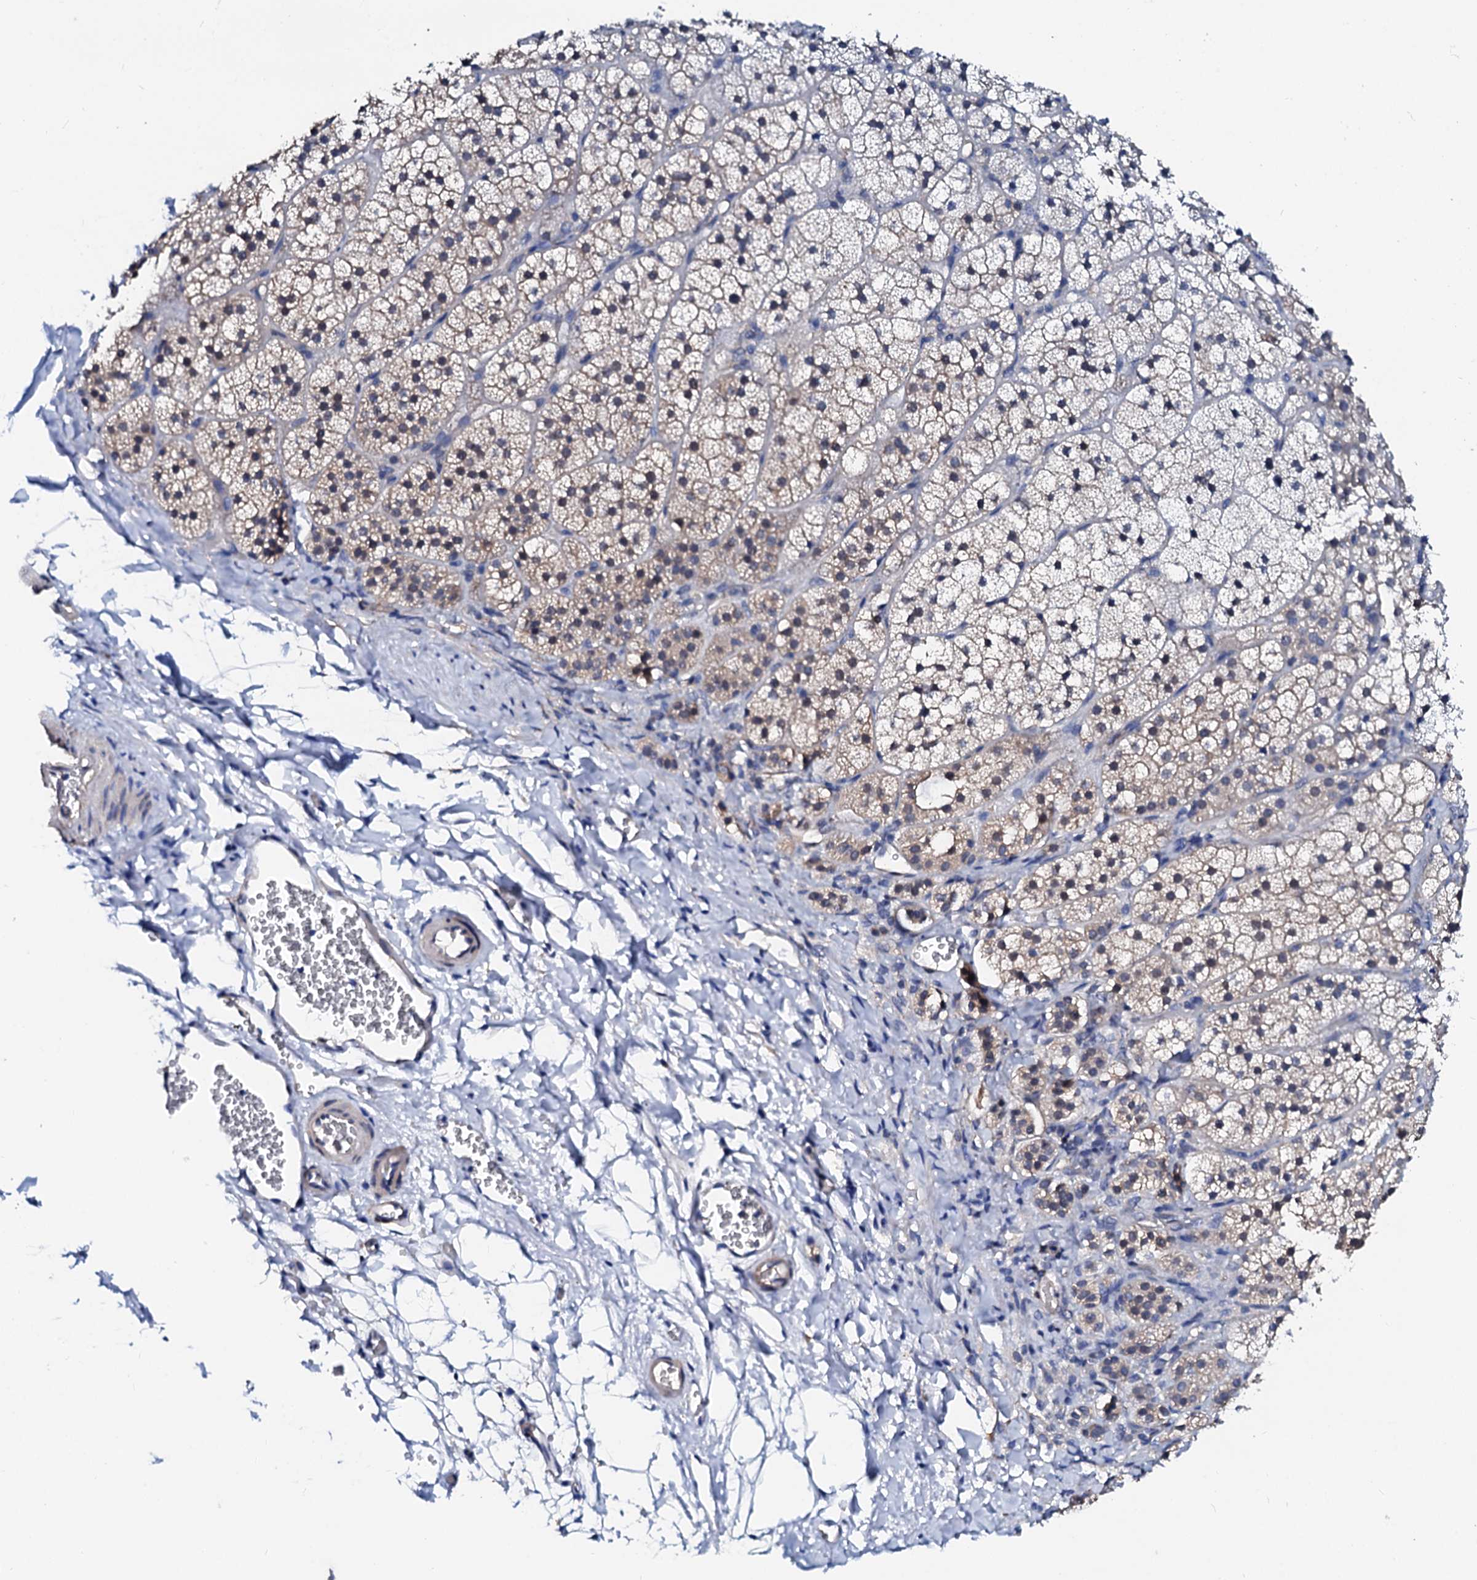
{"staining": {"intensity": "weak", "quantity": "<25%", "location": "cytoplasmic/membranous"}, "tissue": "adrenal gland", "cell_type": "Glandular cells", "image_type": "normal", "snomed": [{"axis": "morphology", "description": "Normal tissue, NOS"}, {"axis": "topography", "description": "Adrenal gland"}], "caption": "An image of adrenal gland stained for a protein reveals no brown staining in glandular cells. (Stains: DAB (3,3'-diaminobenzidine) immunohistochemistry with hematoxylin counter stain, Microscopy: brightfield microscopy at high magnification).", "gene": "CSN2", "patient": {"sex": "female", "age": 44}}